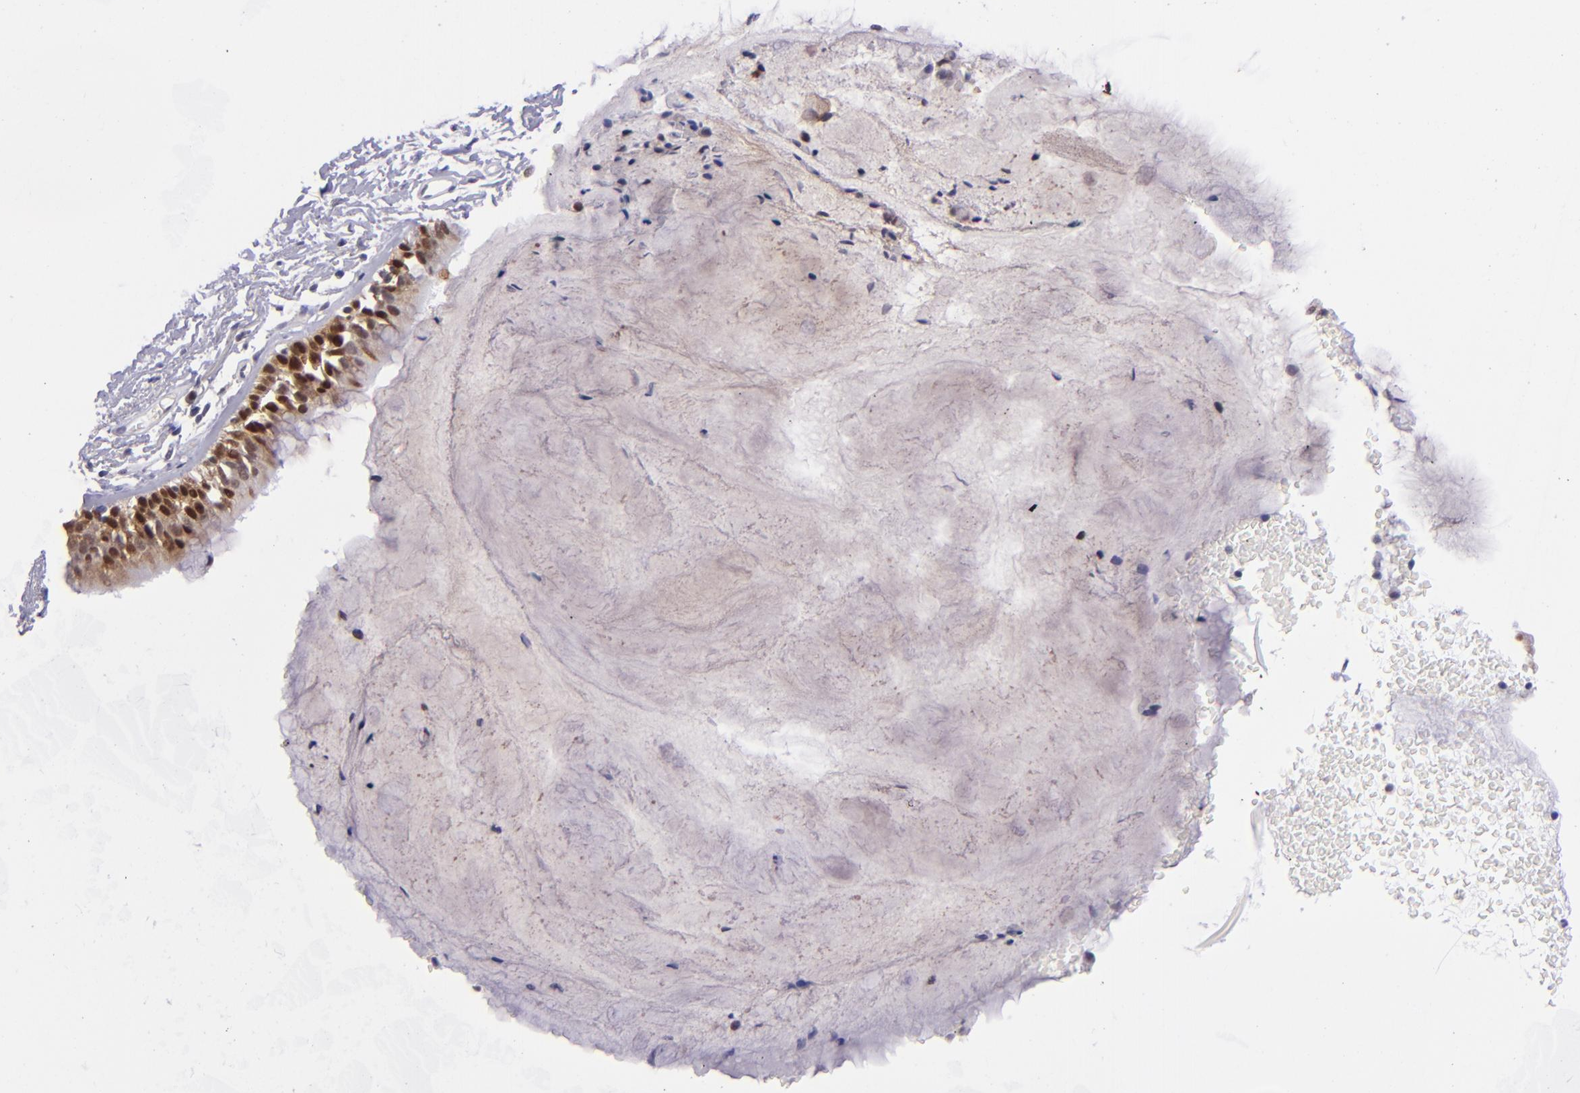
{"staining": {"intensity": "moderate", "quantity": ">75%", "location": "cytoplasmic/membranous,nuclear"}, "tissue": "bronchus", "cell_type": "Respiratory epithelial cells", "image_type": "normal", "snomed": [{"axis": "morphology", "description": "Normal tissue, NOS"}, {"axis": "topography", "description": "Lymph node of abdomen"}, {"axis": "topography", "description": "Lymph node of pelvis"}], "caption": "Immunohistochemistry (IHC) micrograph of benign bronchus: human bronchus stained using immunohistochemistry (IHC) exhibits medium levels of moderate protein expression localized specifically in the cytoplasmic/membranous,nuclear of respiratory epithelial cells, appearing as a cytoplasmic/membranous,nuclear brown color.", "gene": "BAG1", "patient": {"sex": "female", "age": 65}}